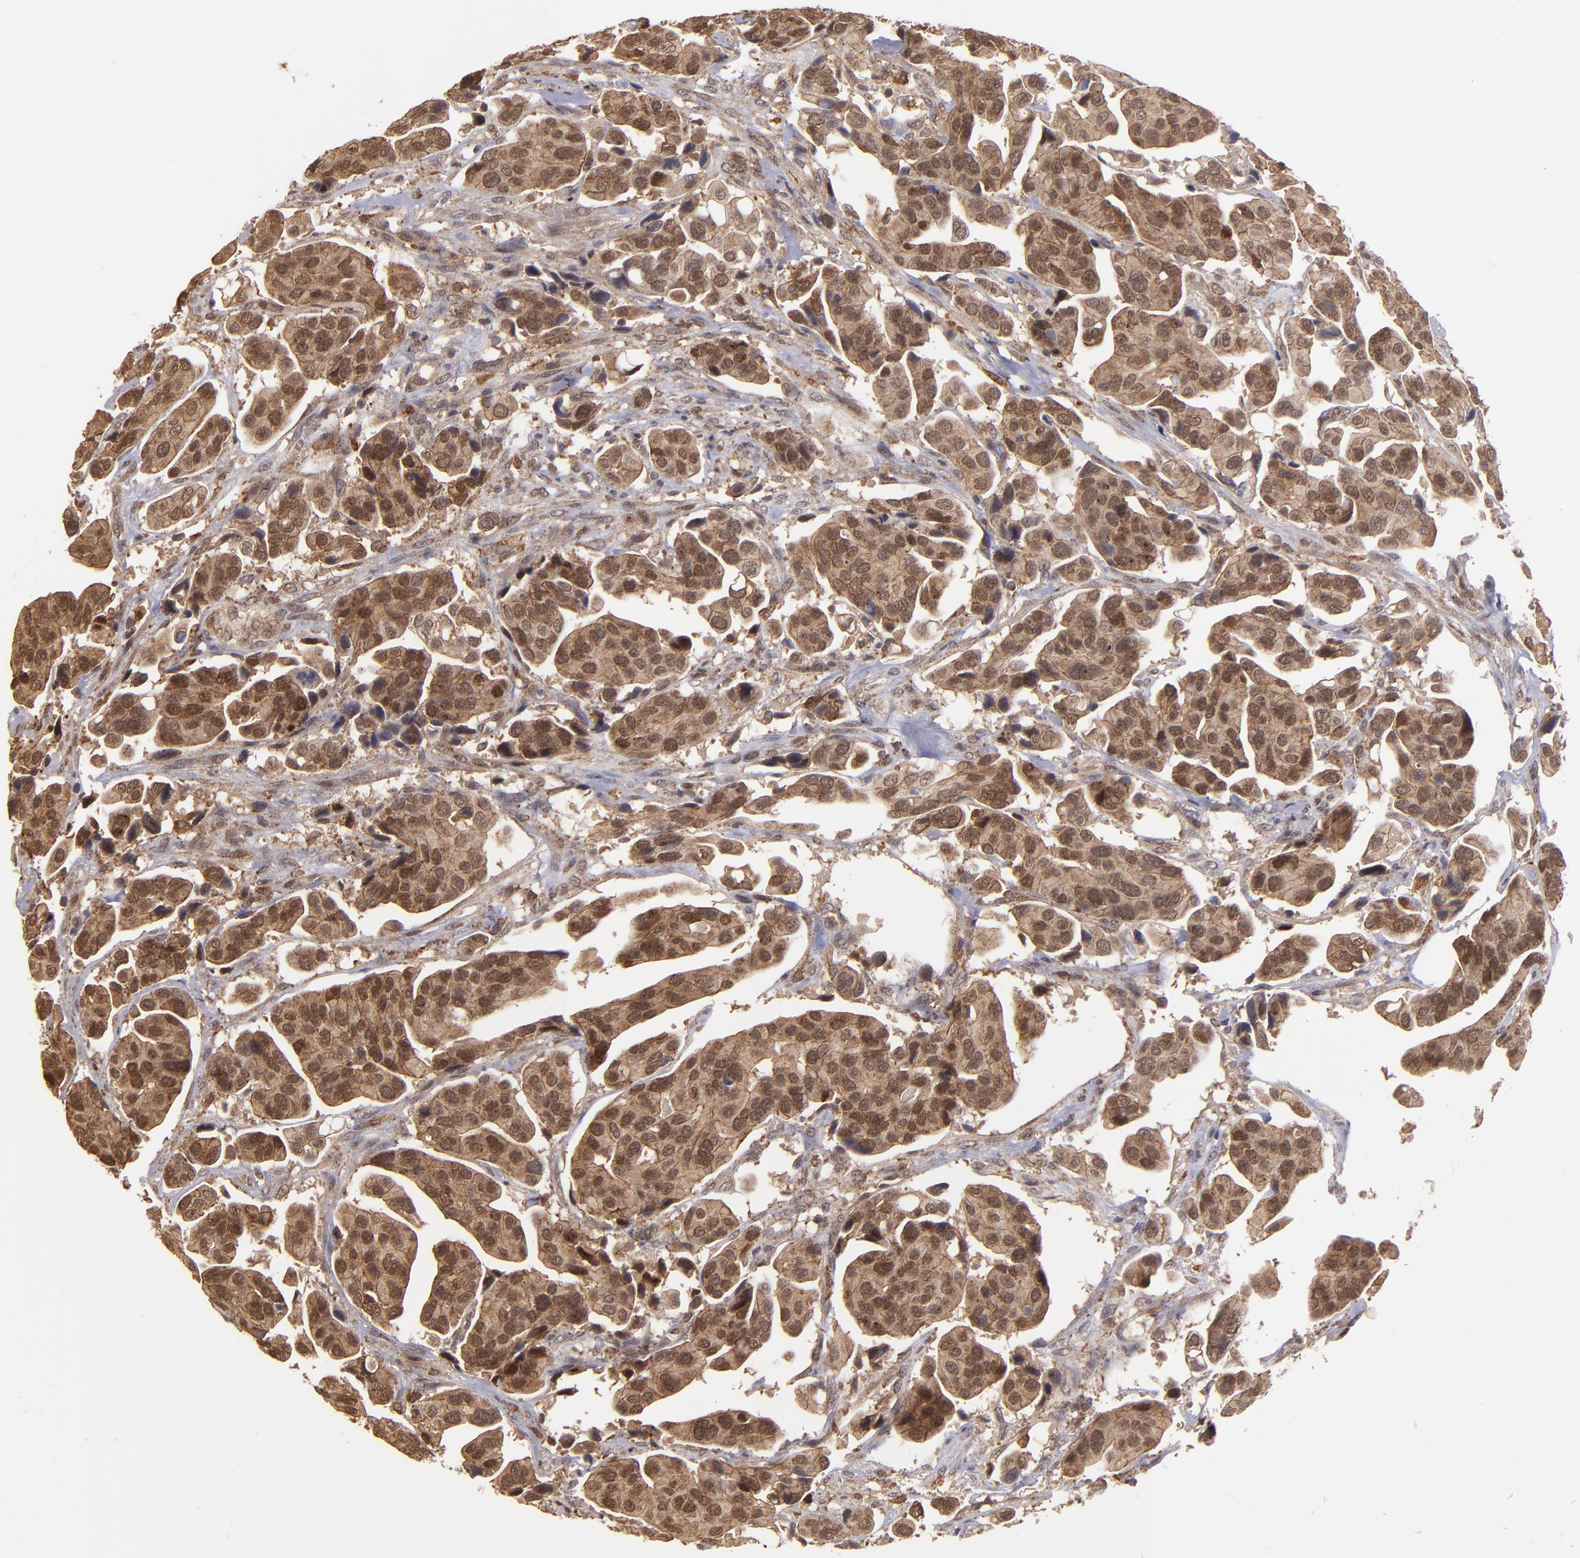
{"staining": {"intensity": "moderate", "quantity": ">75%", "location": "cytoplasmic/membranous,nuclear"}, "tissue": "urothelial cancer", "cell_type": "Tumor cells", "image_type": "cancer", "snomed": [{"axis": "morphology", "description": "Adenocarcinoma, NOS"}, {"axis": "topography", "description": "Urinary bladder"}], "caption": "Adenocarcinoma tissue exhibits moderate cytoplasmic/membranous and nuclear positivity in approximately >75% of tumor cells The staining is performed using DAB brown chromogen to label protein expression. The nuclei are counter-stained blue using hematoxylin.", "gene": "SIPA1L1", "patient": {"sex": "male", "age": 61}}